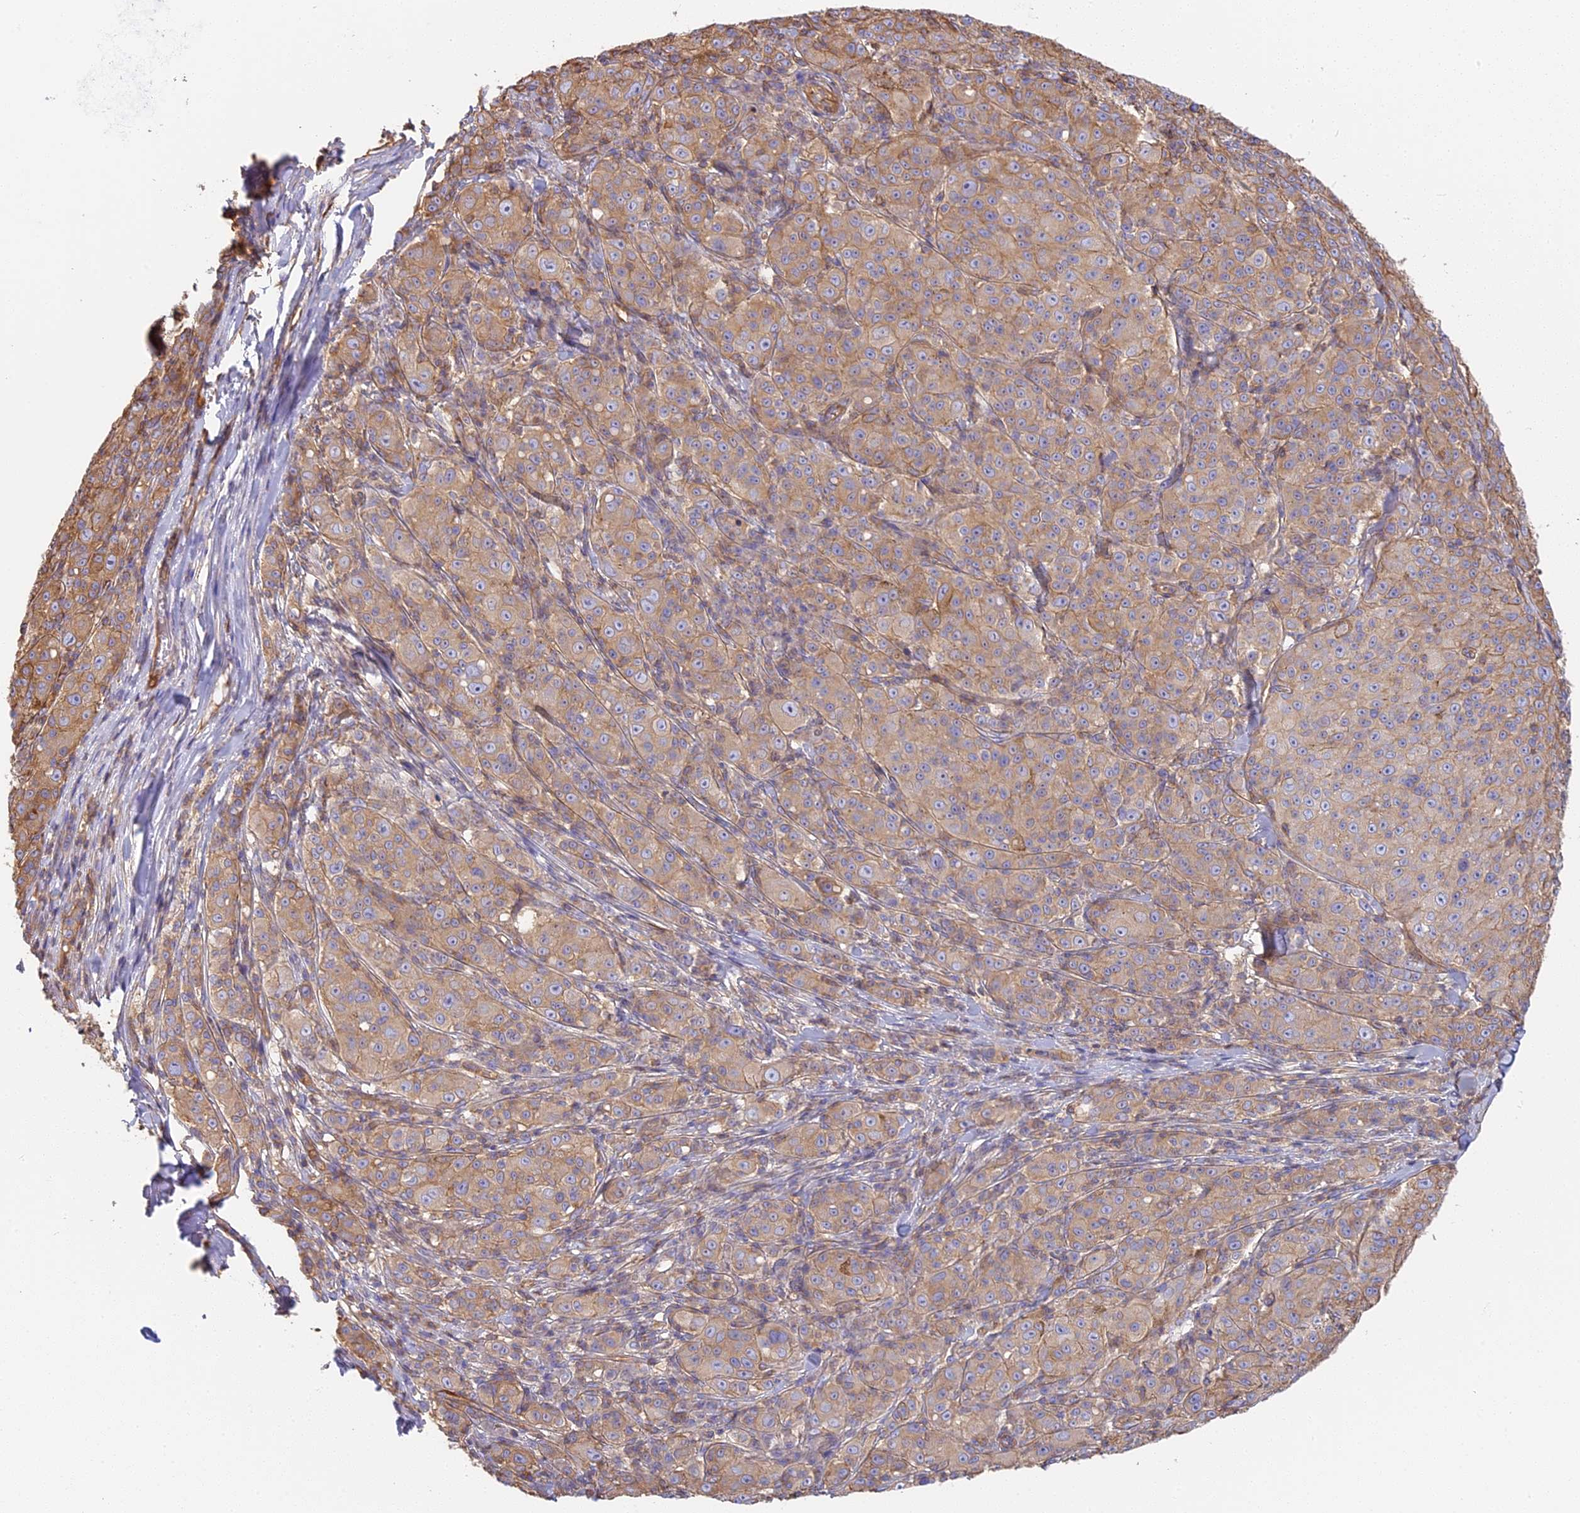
{"staining": {"intensity": "weak", "quantity": "25%-75%", "location": "cytoplasmic/membranous"}, "tissue": "melanoma", "cell_type": "Tumor cells", "image_type": "cancer", "snomed": [{"axis": "morphology", "description": "Malignant melanoma, NOS"}, {"axis": "topography", "description": "Skin"}], "caption": "Protein staining of malignant melanoma tissue reveals weak cytoplasmic/membranous expression in approximately 25%-75% of tumor cells. The staining was performed using DAB (3,3'-diaminobenzidine), with brown indicating positive protein expression. Nuclei are stained blue with hematoxylin.", "gene": "VPS18", "patient": {"sex": "female", "age": 52}}